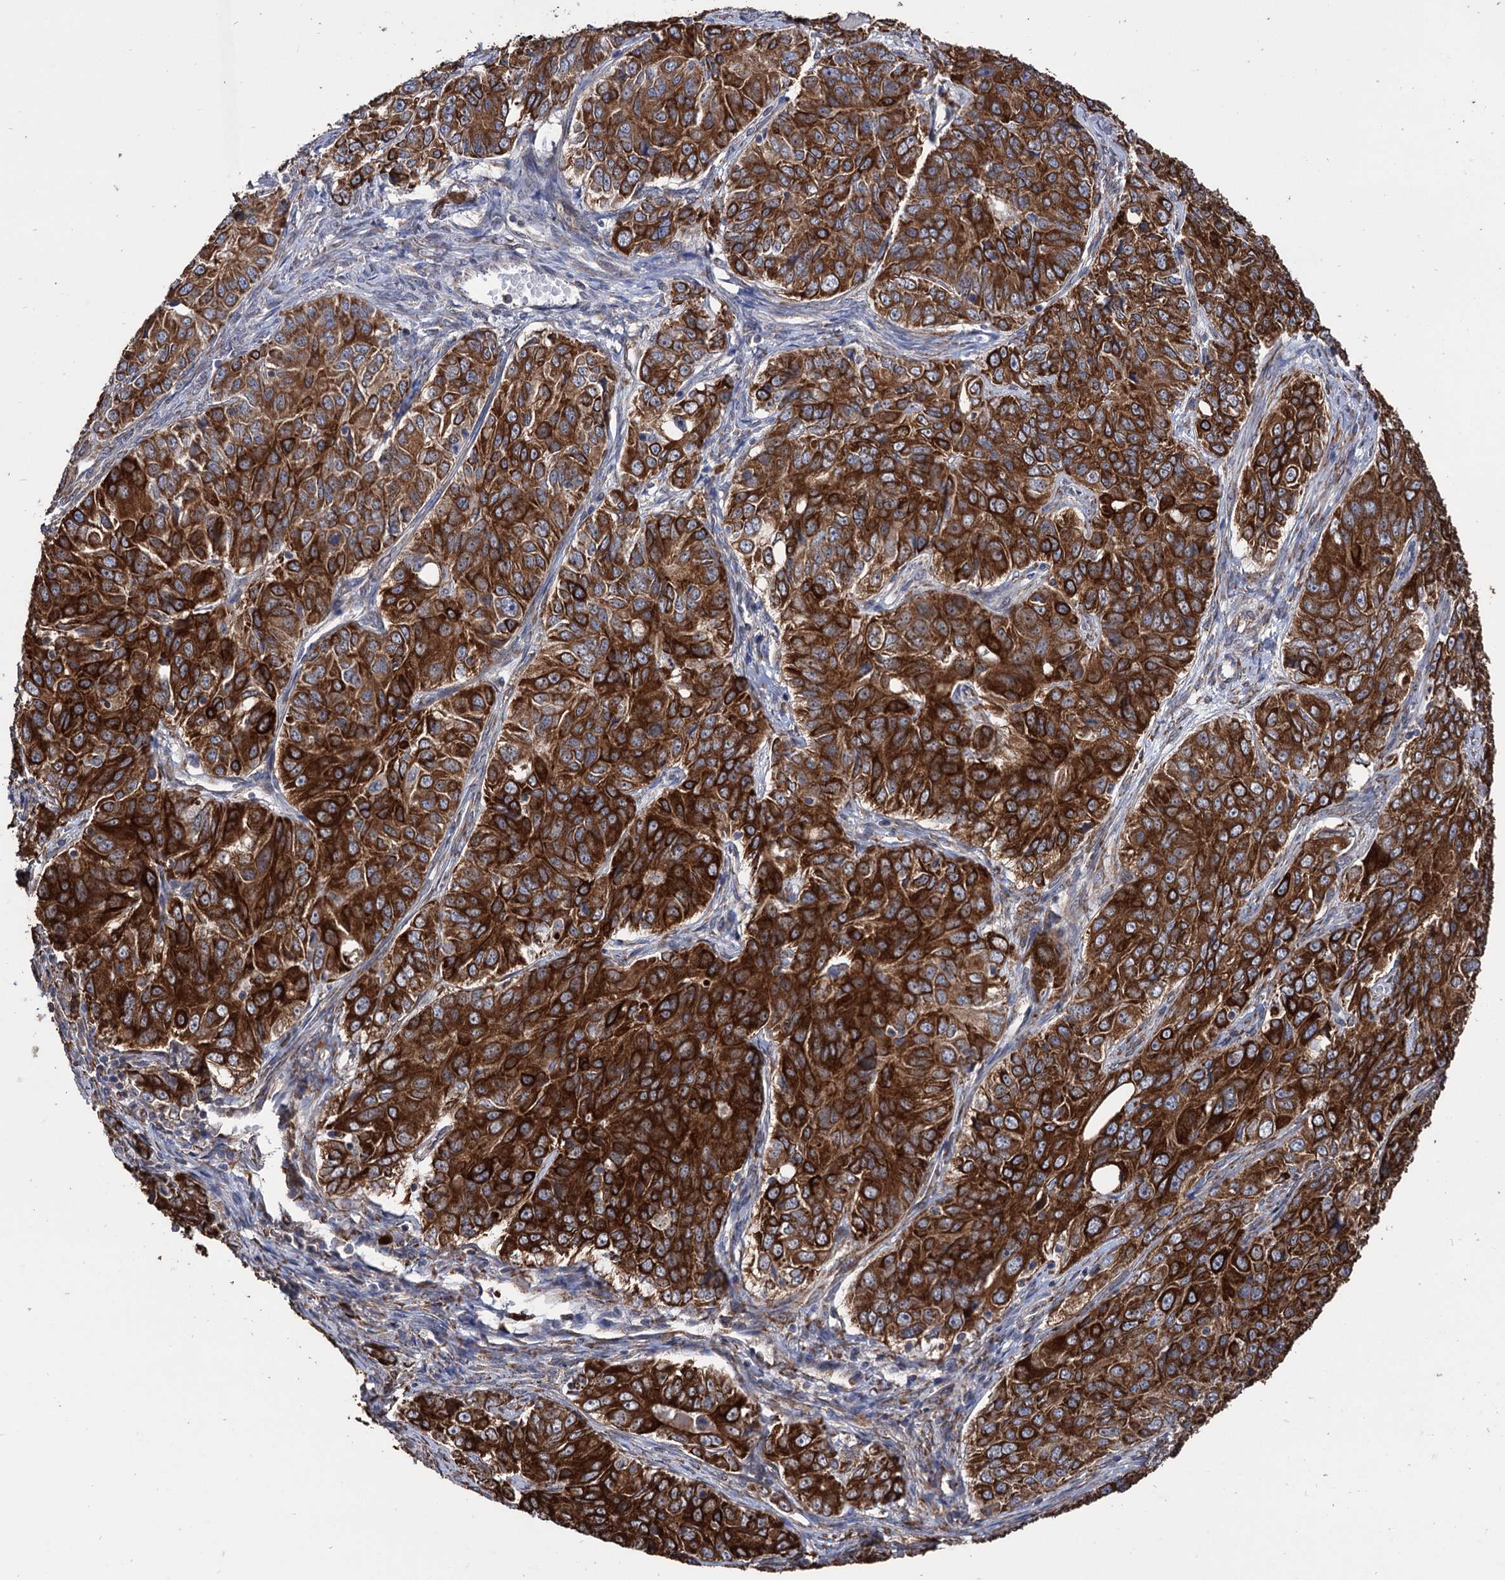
{"staining": {"intensity": "strong", "quantity": ">75%", "location": "cytoplasmic/membranous"}, "tissue": "ovarian cancer", "cell_type": "Tumor cells", "image_type": "cancer", "snomed": [{"axis": "morphology", "description": "Carcinoma, endometroid"}, {"axis": "topography", "description": "Ovary"}], "caption": "Ovarian cancer was stained to show a protein in brown. There is high levels of strong cytoplasmic/membranous expression in approximately >75% of tumor cells.", "gene": "CDAN1", "patient": {"sex": "female", "age": 51}}